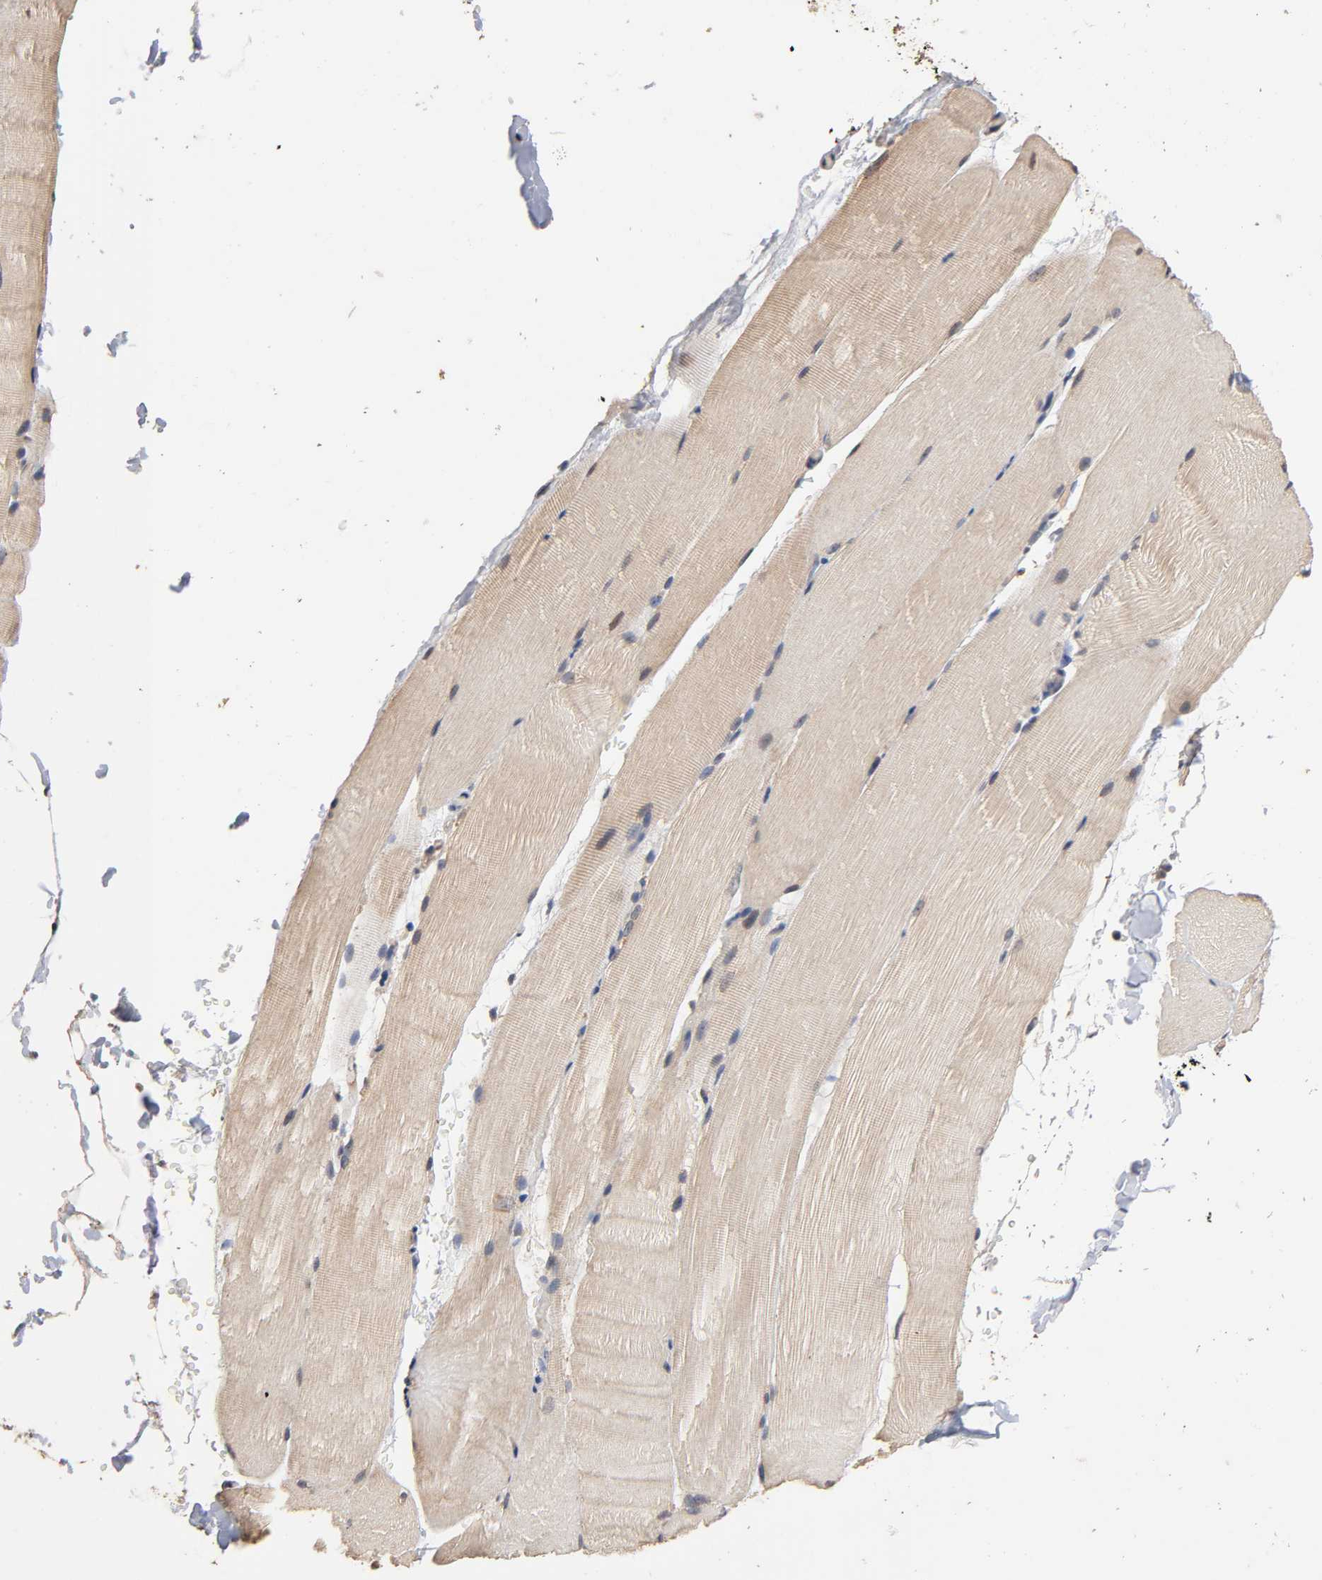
{"staining": {"intensity": "weak", "quantity": "25%-75%", "location": "cytoplasmic/membranous"}, "tissue": "skeletal muscle", "cell_type": "Myocytes", "image_type": "normal", "snomed": [{"axis": "morphology", "description": "Normal tissue, NOS"}, {"axis": "topography", "description": "Skeletal muscle"}, {"axis": "topography", "description": "Parathyroid gland"}], "caption": "Skeletal muscle stained with immunohistochemistry (IHC) exhibits weak cytoplasmic/membranous staining in about 25%-75% of myocytes. (DAB IHC with brightfield microscopy, high magnification).", "gene": "ARHGEF7", "patient": {"sex": "female", "age": 37}}